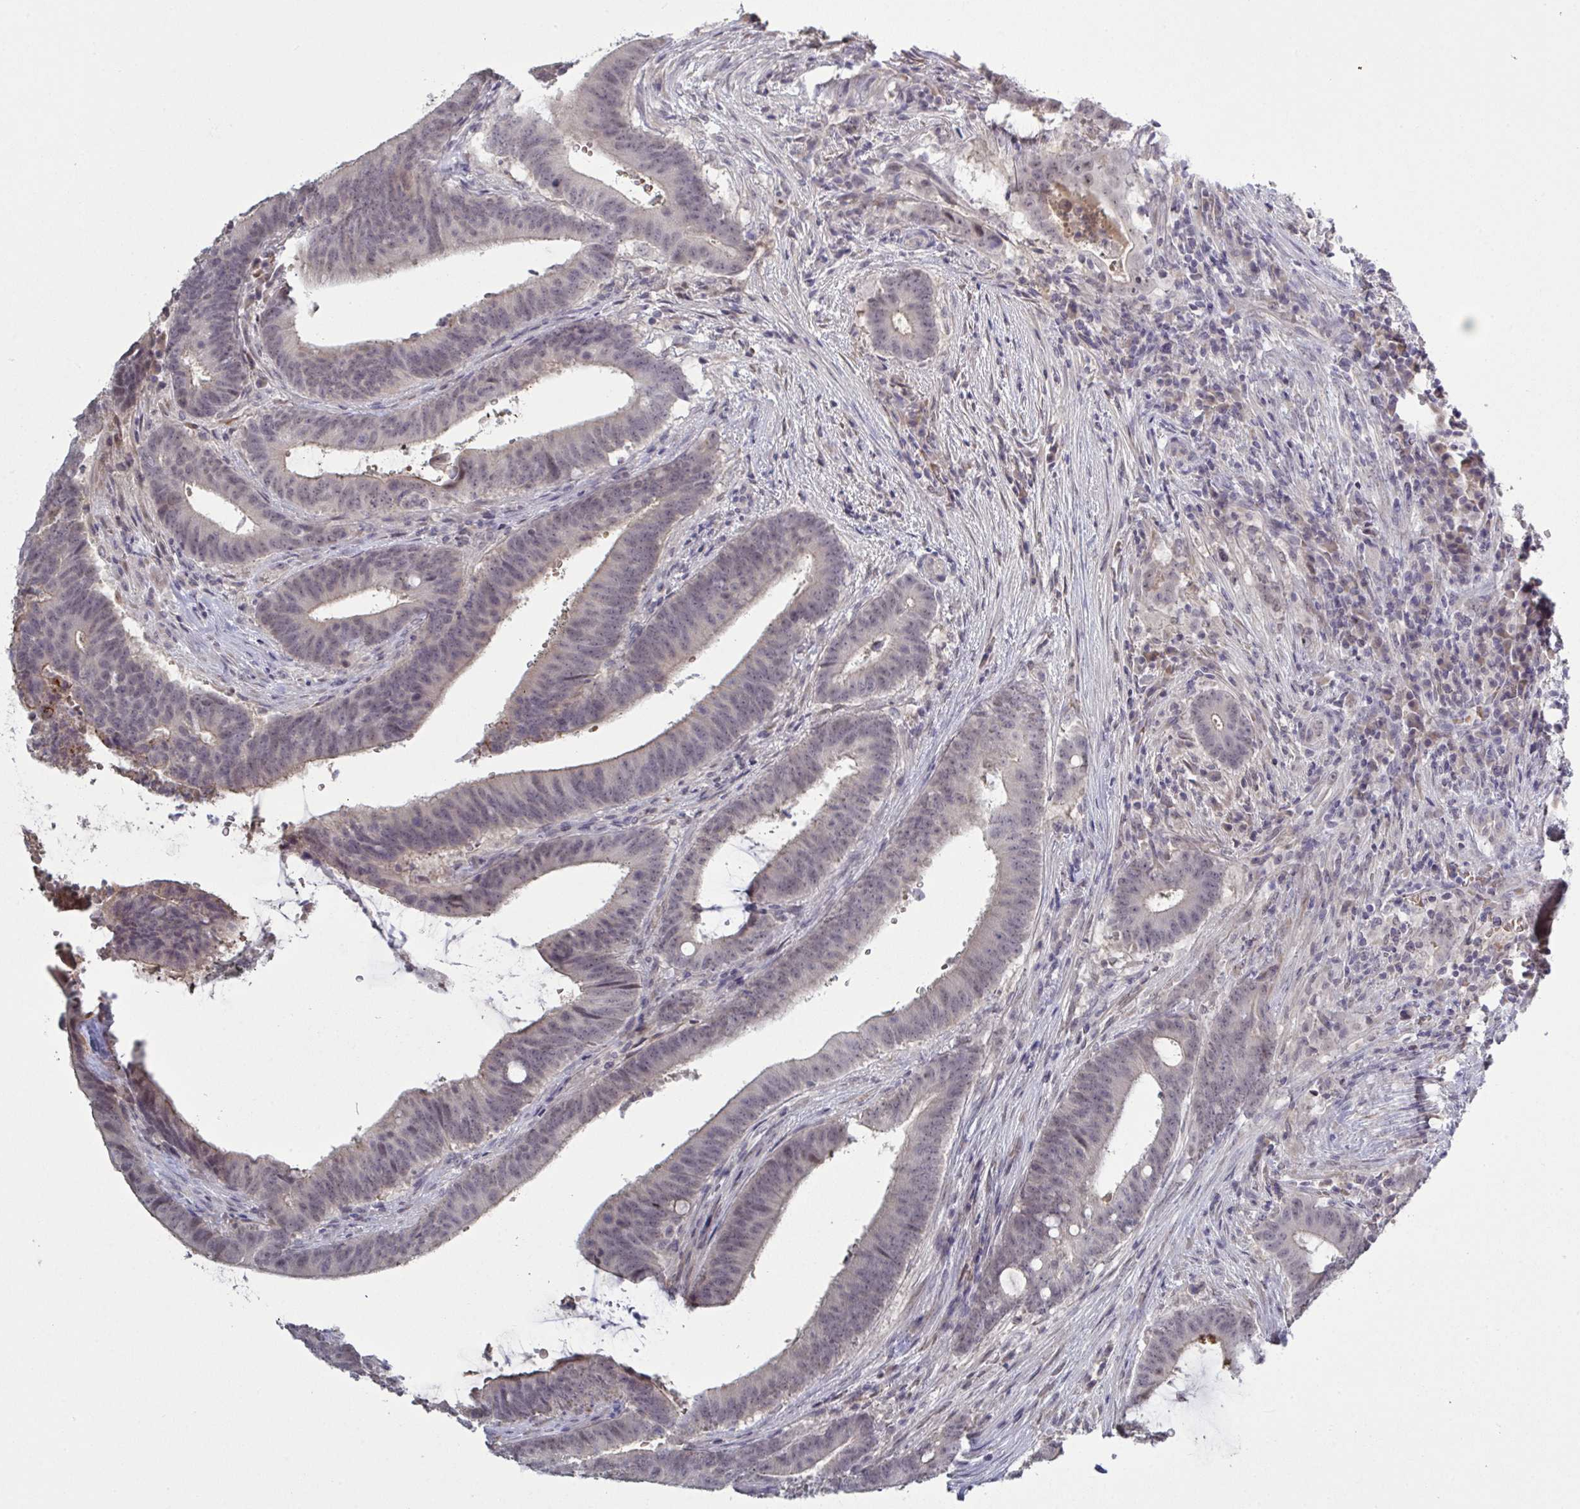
{"staining": {"intensity": "weak", "quantity": "<25%", "location": "cytoplasmic/membranous"}, "tissue": "colorectal cancer", "cell_type": "Tumor cells", "image_type": "cancer", "snomed": [{"axis": "morphology", "description": "Adenocarcinoma, NOS"}, {"axis": "topography", "description": "Colon"}], "caption": "The immunohistochemistry micrograph has no significant expression in tumor cells of colorectal adenocarcinoma tissue. Brightfield microscopy of IHC stained with DAB (brown) and hematoxylin (blue), captured at high magnification.", "gene": "ZNF784", "patient": {"sex": "female", "age": 43}}